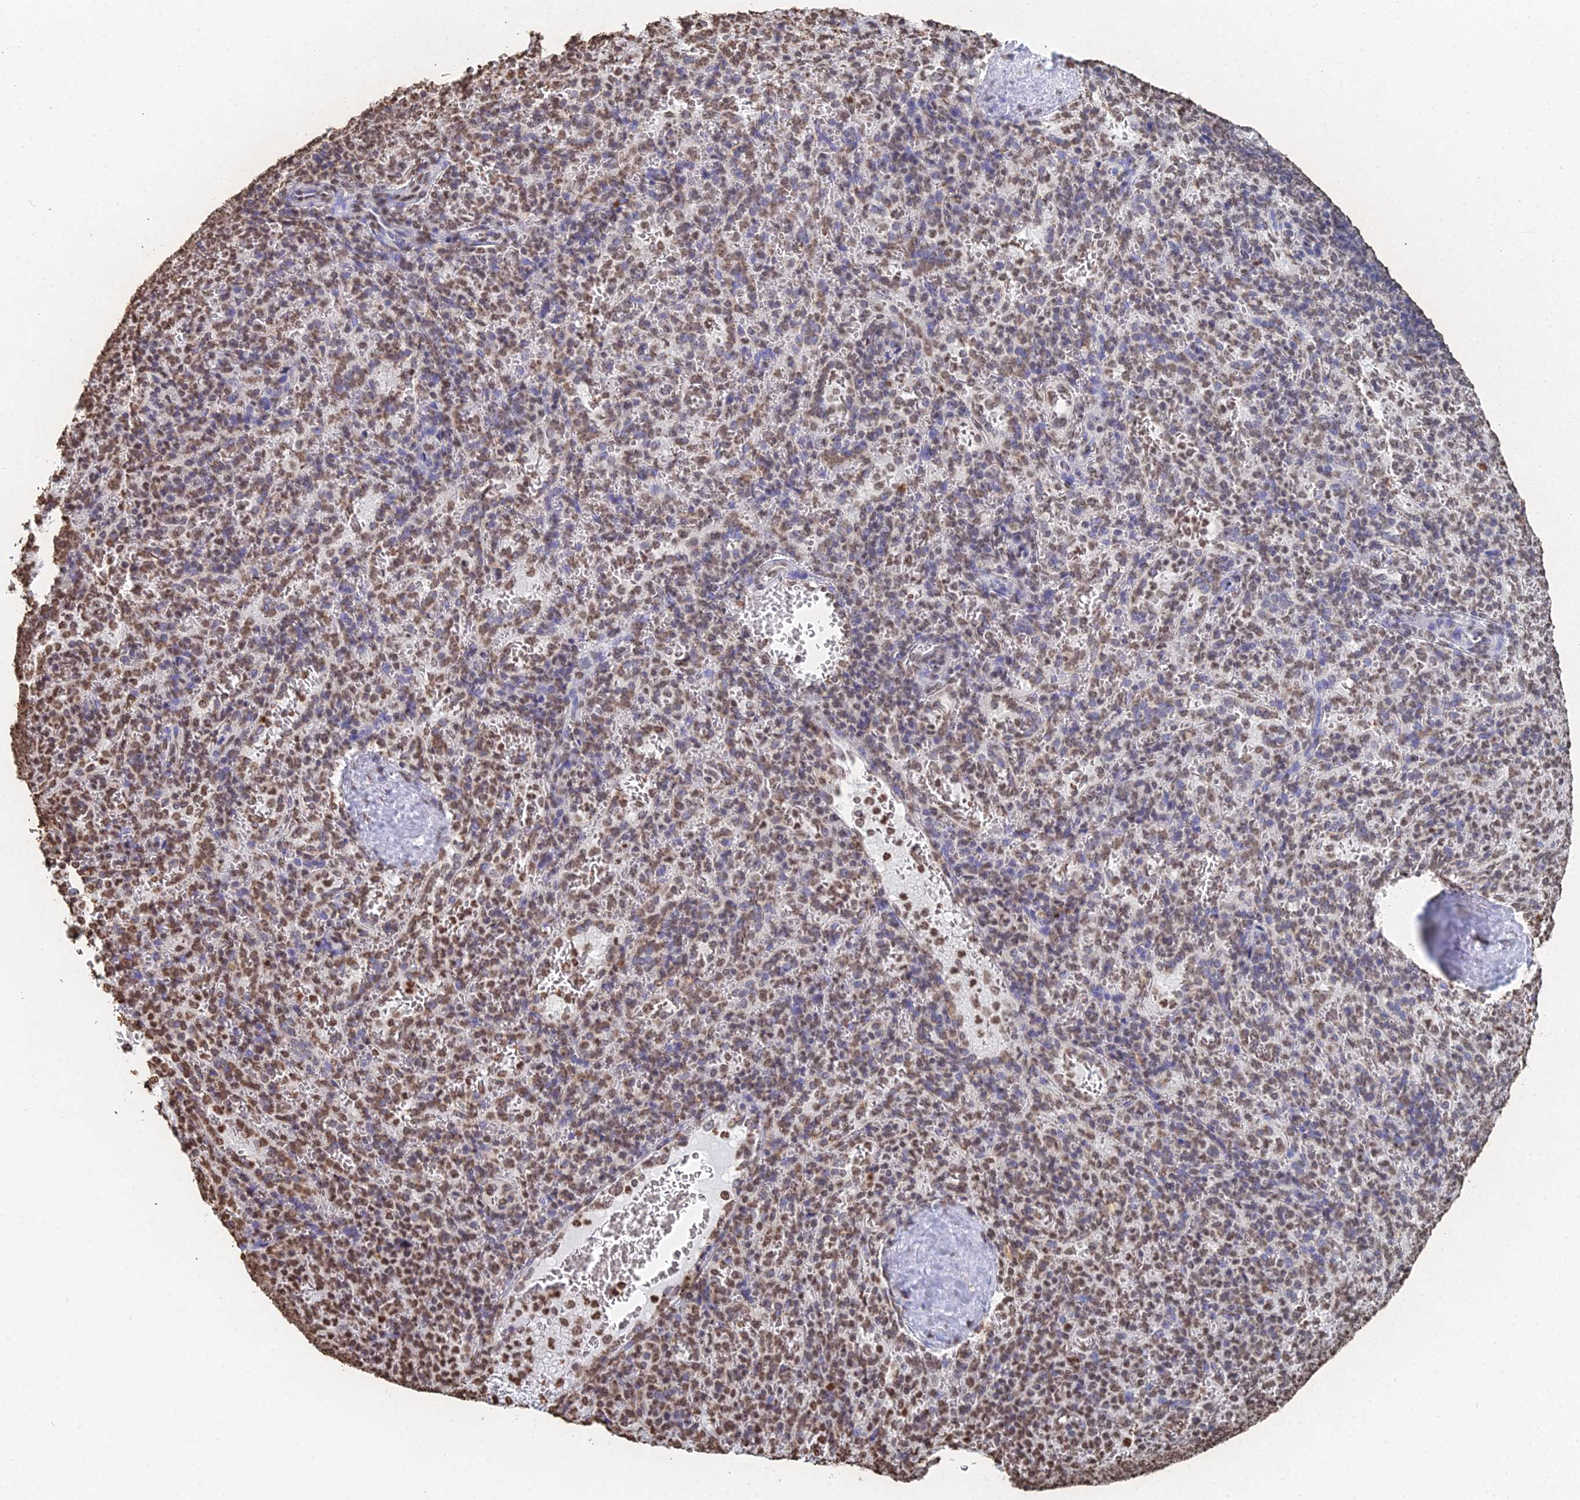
{"staining": {"intensity": "moderate", "quantity": "25%-75%", "location": "nuclear"}, "tissue": "spleen", "cell_type": "Cells in red pulp", "image_type": "normal", "snomed": [{"axis": "morphology", "description": "Normal tissue, NOS"}, {"axis": "topography", "description": "Spleen"}], "caption": "Protein staining of benign spleen shows moderate nuclear expression in approximately 25%-75% of cells in red pulp. Nuclei are stained in blue.", "gene": "GBP3", "patient": {"sex": "female", "age": 21}}